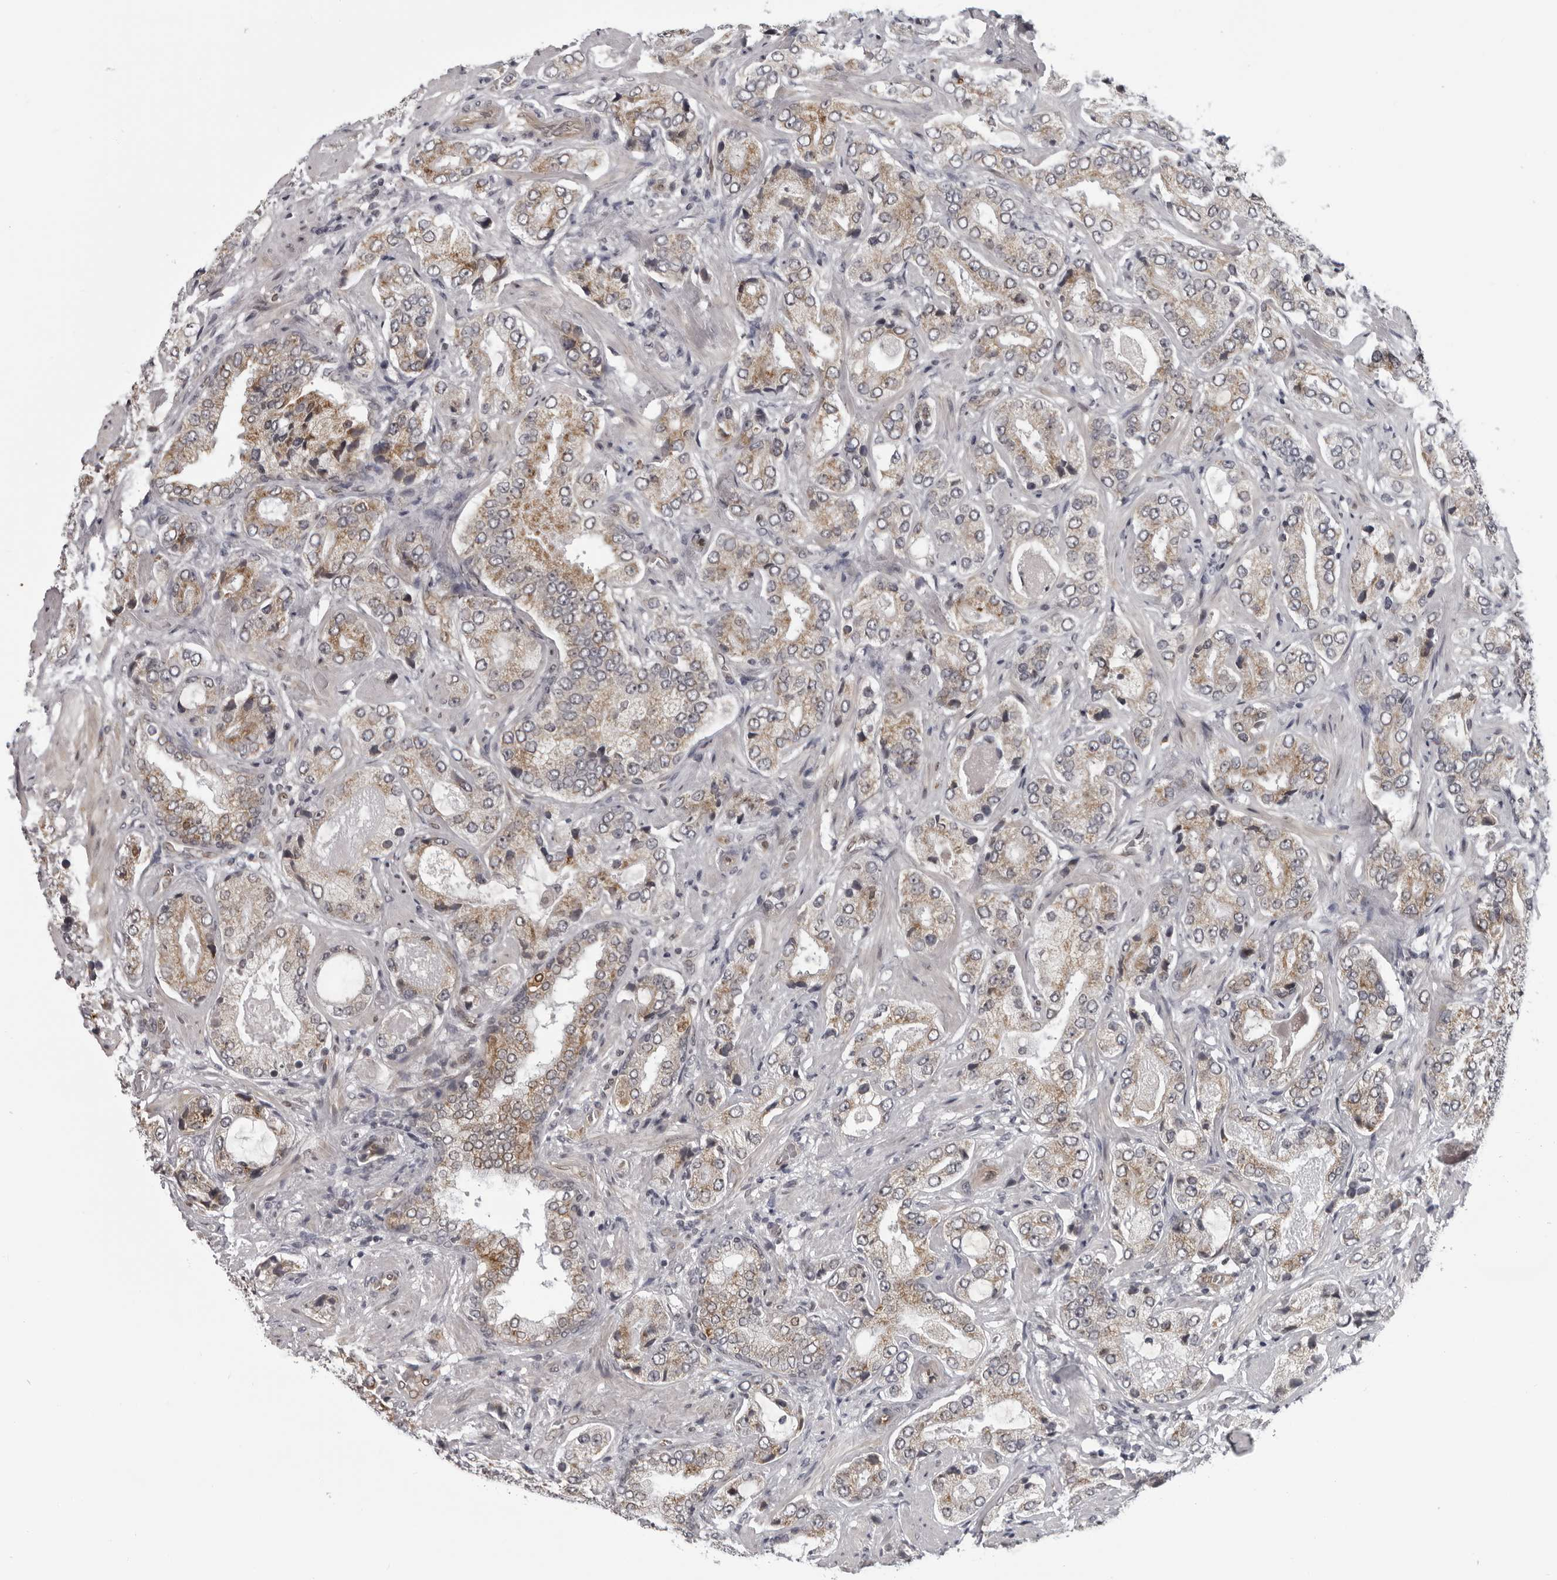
{"staining": {"intensity": "moderate", "quantity": ">75%", "location": "cytoplasmic/membranous"}, "tissue": "prostate cancer", "cell_type": "Tumor cells", "image_type": "cancer", "snomed": [{"axis": "morphology", "description": "Normal tissue, NOS"}, {"axis": "morphology", "description": "Adenocarcinoma, High grade"}, {"axis": "topography", "description": "Prostate"}, {"axis": "topography", "description": "Peripheral nerve tissue"}], "caption": "Immunohistochemical staining of human prostate adenocarcinoma (high-grade) demonstrates medium levels of moderate cytoplasmic/membranous expression in about >75% of tumor cells.", "gene": "MAPK12", "patient": {"sex": "male", "age": 59}}